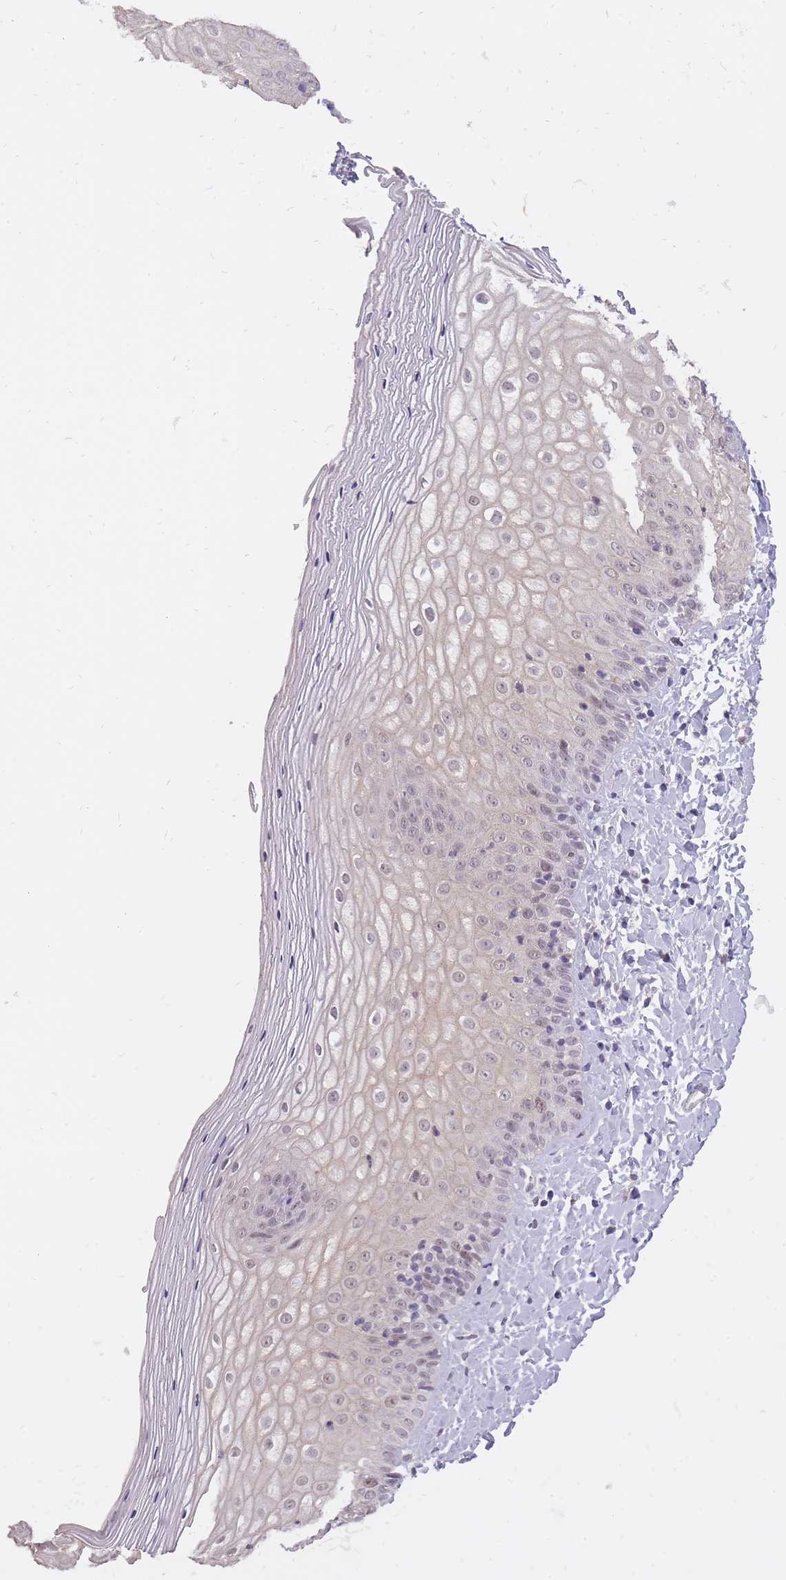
{"staining": {"intensity": "weak", "quantity": "25%-75%", "location": "nuclear"}, "tissue": "vagina", "cell_type": "Squamous epithelial cells", "image_type": "normal", "snomed": [{"axis": "morphology", "description": "Normal tissue, NOS"}, {"axis": "topography", "description": "Vagina"}], "caption": "IHC (DAB) staining of normal vagina exhibits weak nuclear protein positivity in approximately 25%-75% of squamous epithelial cells. The protein is stained brown, and the nuclei are stained in blue (DAB (3,3'-diaminobenzidine) IHC with brightfield microscopy, high magnification).", "gene": "TIGD1", "patient": {"sex": "female", "age": 65}}